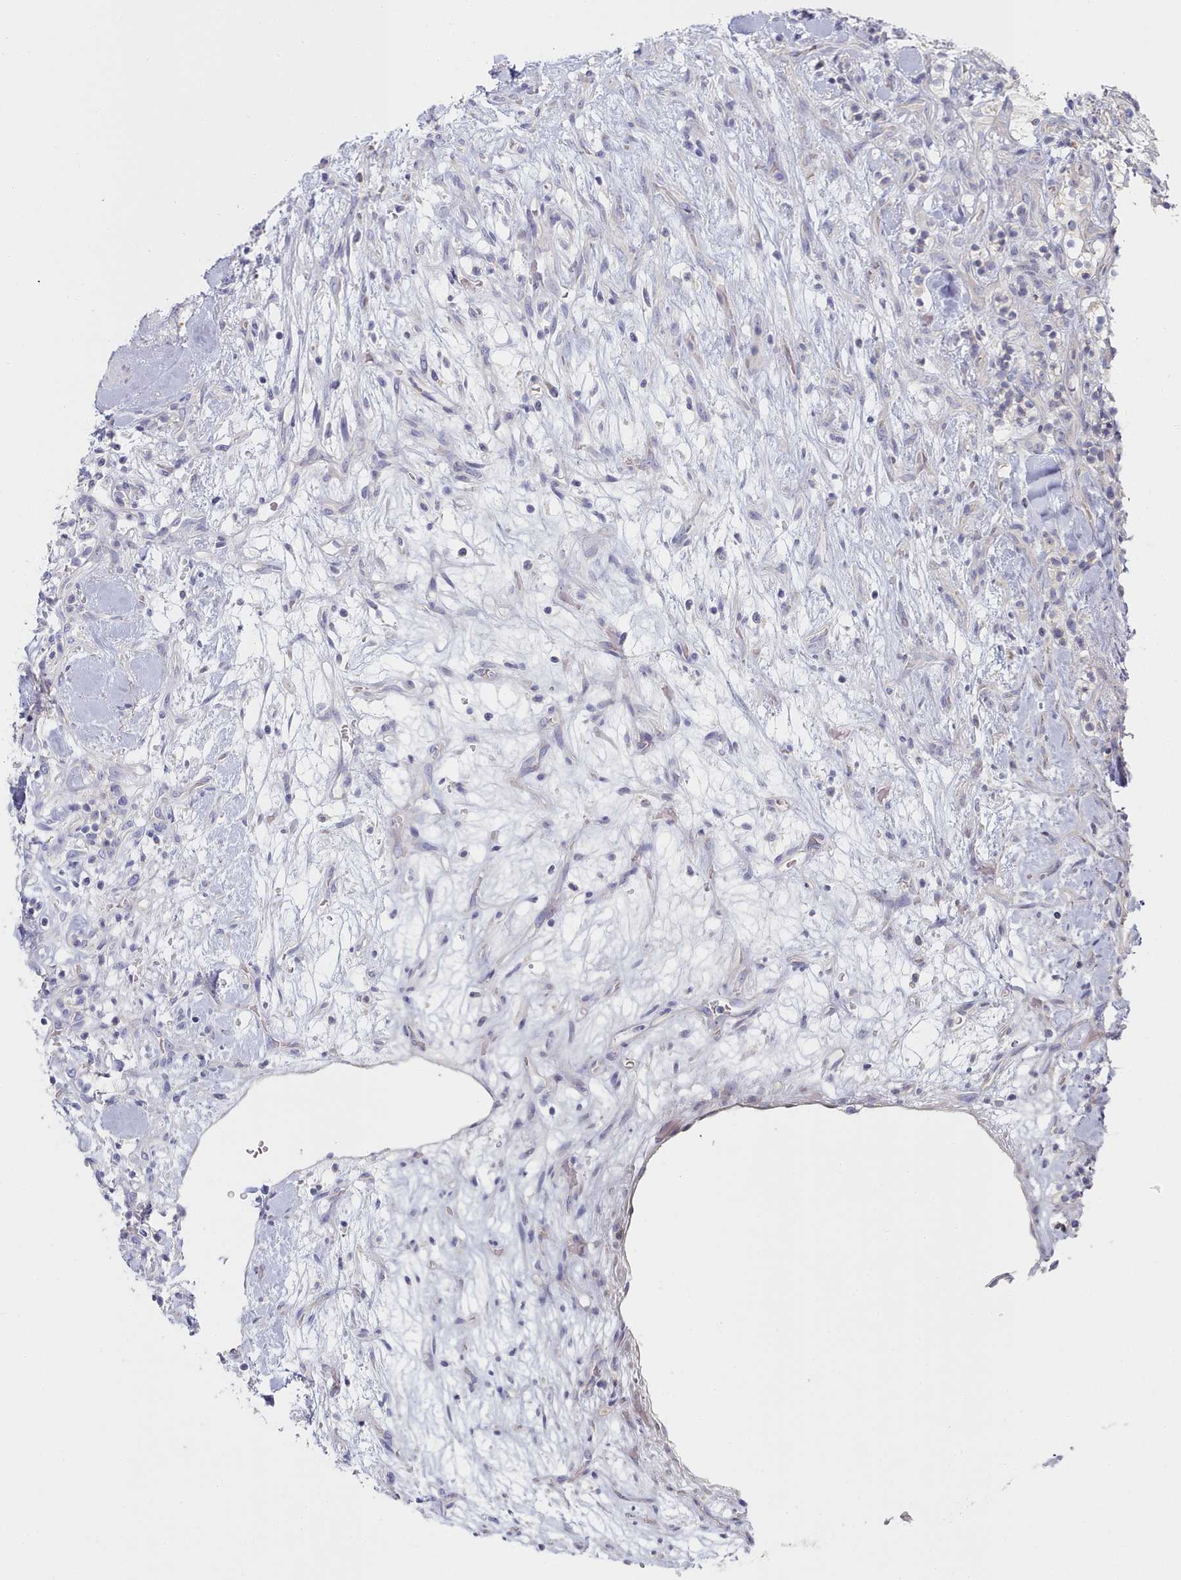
{"staining": {"intensity": "negative", "quantity": "none", "location": "none"}, "tissue": "renal cancer", "cell_type": "Tumor cells", "image_type": "cancer", "snomed": [{"axis": "morphology", "description": "Adenocarcinoma, NOS"}, {"axis": "topography", "description": "Kidney"}], "caption": "The photomicrograph demonstrates no staining of tumor cells in renal cancer.", "gene": "TYW1B", "patient": {"sex": "male", "age": 77}}